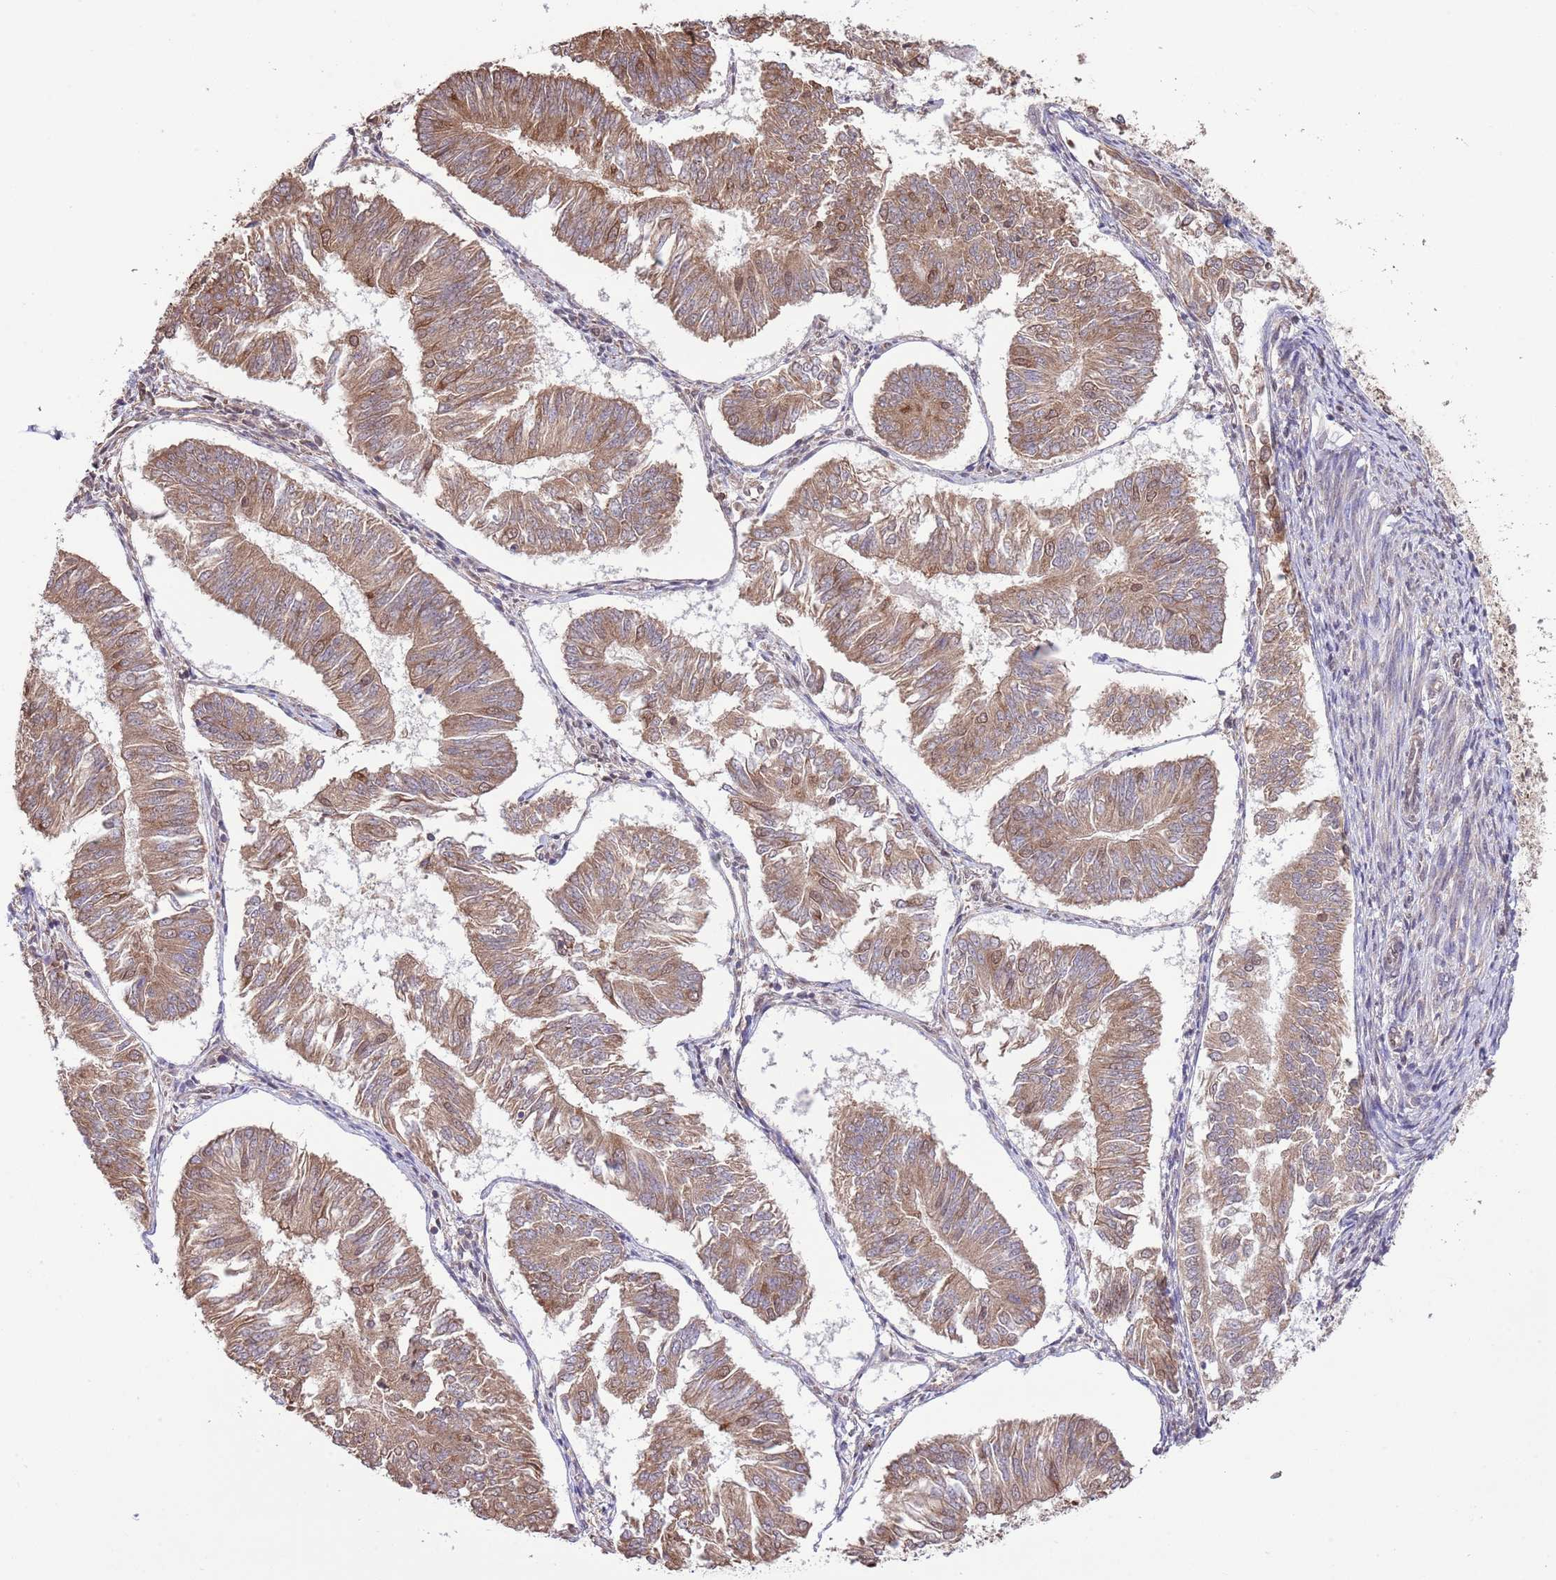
{"staining": {"intensity": "moderate", "quantity": ">75%", "location": "cytoplasmic/membranous"}, "tissue": "endometrial cancer", "cell_type": "Tumor cells", "image_type": "cancer", "snomed": [{"axis": "morphology", "description": "Adenocarcinoma, NOS"}, {"axis": "topography", "description": "Endometrium"}], "caption": "Moderate cytoplasmic/membranous staining for a protein is appreciated in about >75% of tumor cells of endometrial cancer (adenocarcinoma) using immunohistochemistry (IHC).", "gene": "AMIGO1", "patient": {"sex": "female", "age": 58}}